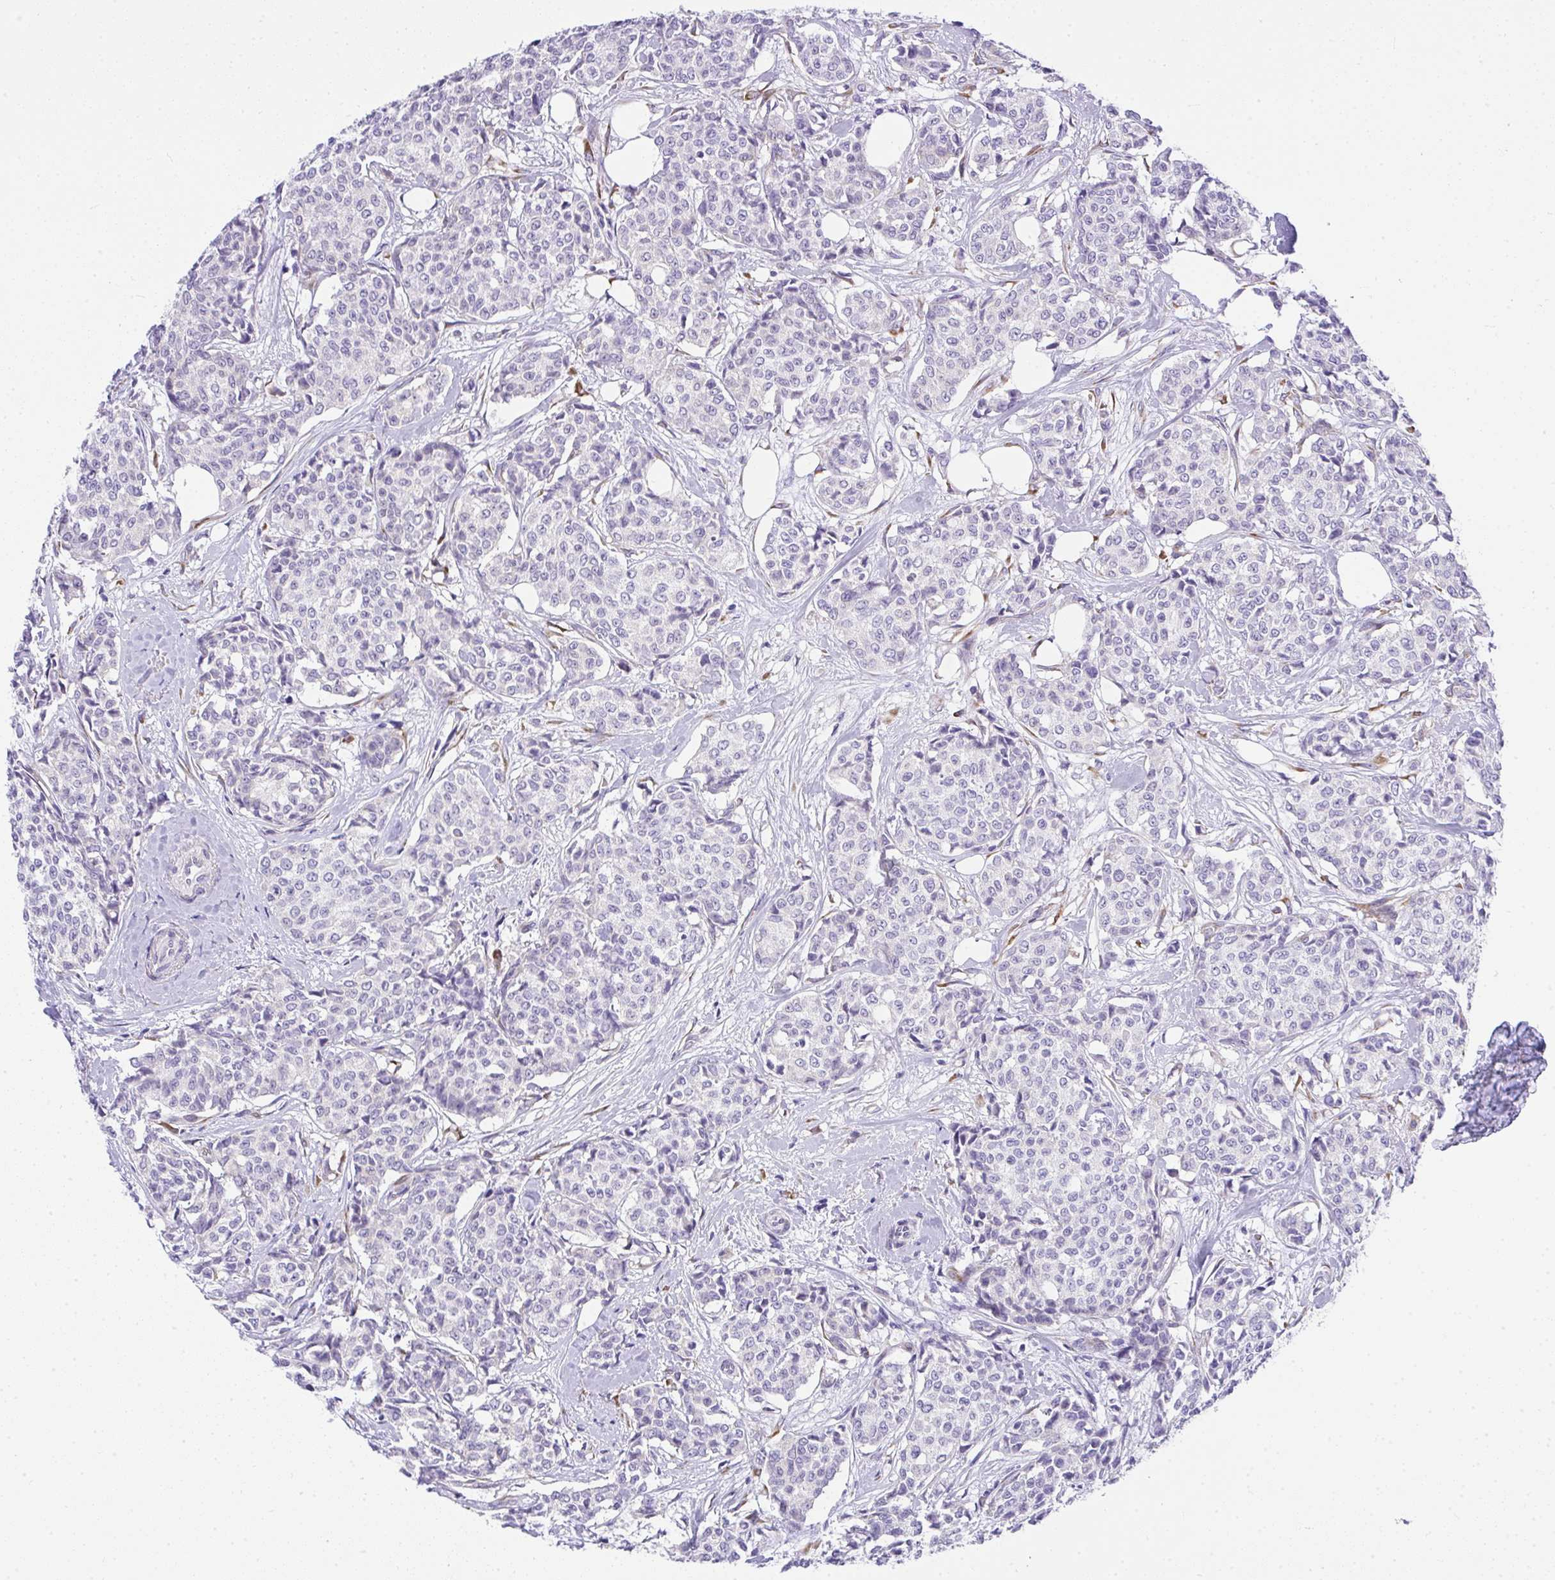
{"staining": {"intensity": "negative", "quantity": "none", "location": "none"}, "tissue": "breast cancer", "cell_type": "Tumor cells", "image_type": "cancer", "snomed": [{"axis": "morphology", "description": "Duct carcinoma"}, {"axis": "topography", "description": "Breast"}], "caption": "Immunohistochemical staining of breast cancer (infiltrating ductal carcinoma) reveals no significant staining in tumor cells.", "gene": "ADRA2C", "patient": {"sex": "female", "age": 91}}